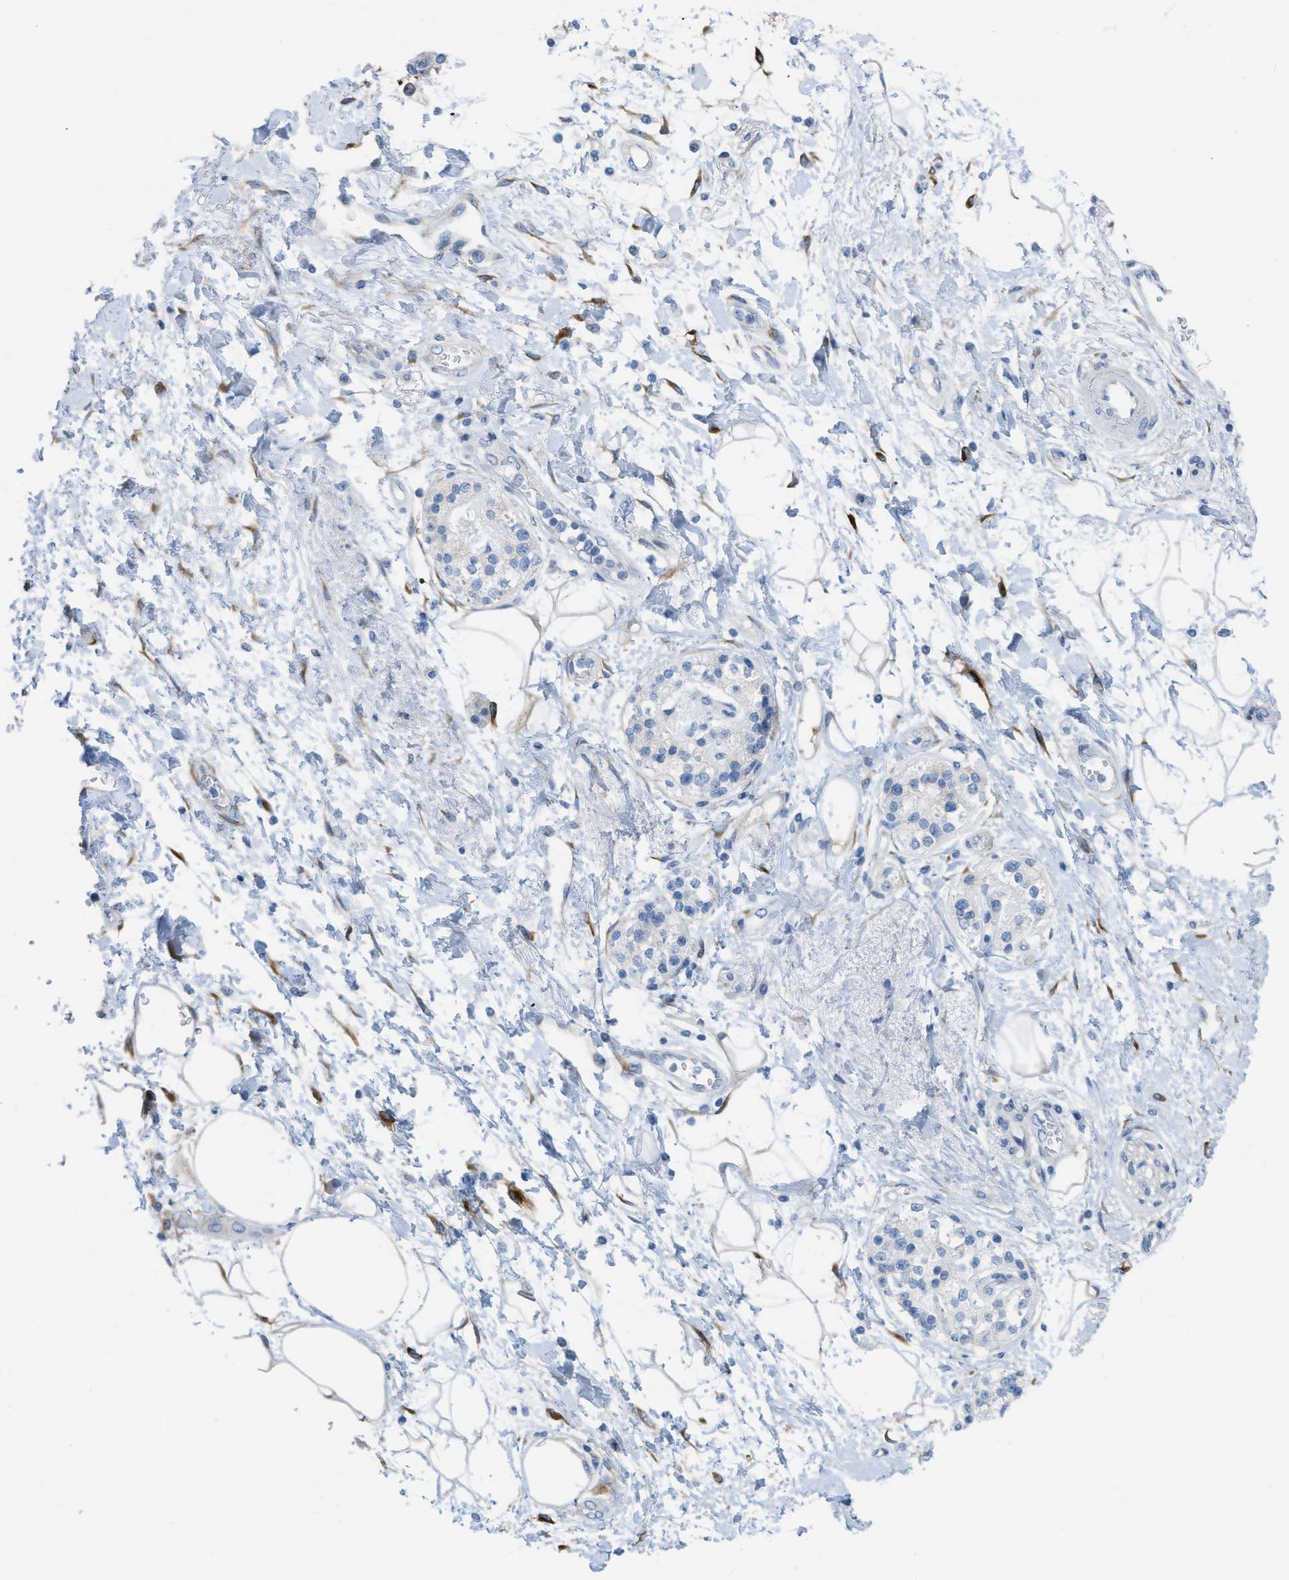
{"staining": {"intensity": "negative", "quantity": "none", "location": "none"}, "tissue": "adipose tissue", "cell_type": "Adipocytes", "image_type": "normal", "snomed": [{"axis": "morphology", "description": "Normal tissue, NOS"}, {"axis": "morphology", "description": "Adenocarcinoma, NOS"}, {"axis": "topography", "description": "Duodenum"}, {"axis": "topography", "description": "Peripheral nerve tissue"}], "caption": "This is an immunohistochemistry (IHC) image of unremarkable human adipose tissue. There is no positivity in adipocytes.", "gene": "ASGR1", "patient": {"sex": "female", "age": 60}}